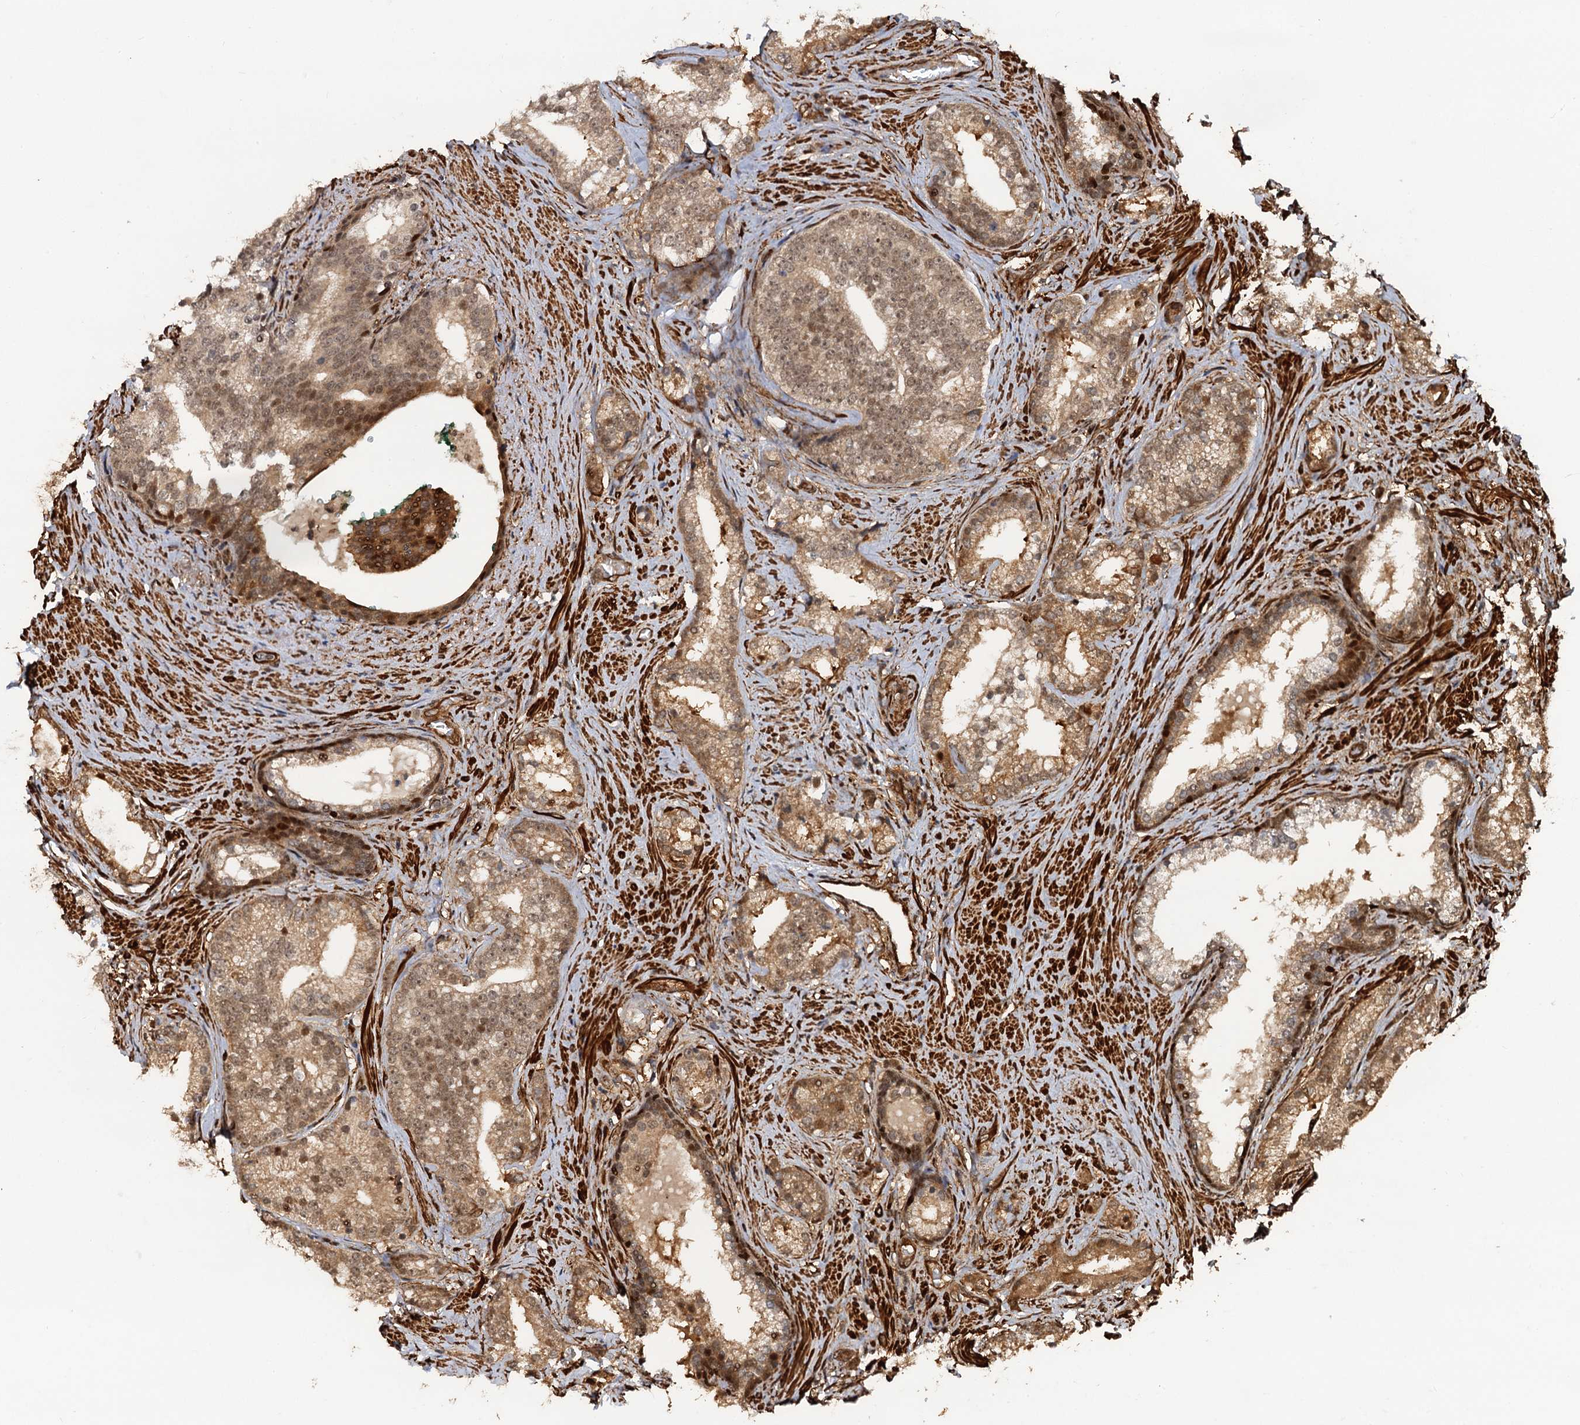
{"staining": {"intensity": "moderate", "quantity": ">75%", "location": "cytoplasmic/membranous,nuclear"}, "tissue": "prostate cancer", "cell_type": "Tumor cells", "image_type": "cancer", "snomed": [{"axis": "morphology", "description": "Adenocarcinoma, Low grade"}, {"axis": "topography", "description": "Prostate"}], "caption": "Protein expression analysis of prostate adenocarcinoma (low-grade) reveals moderate cytoplasmic/membranous and nuclear staining in about >75% of tumor cells.", "gene": "SNRNP25", "patient": {"sex": "male", "age": 71}}